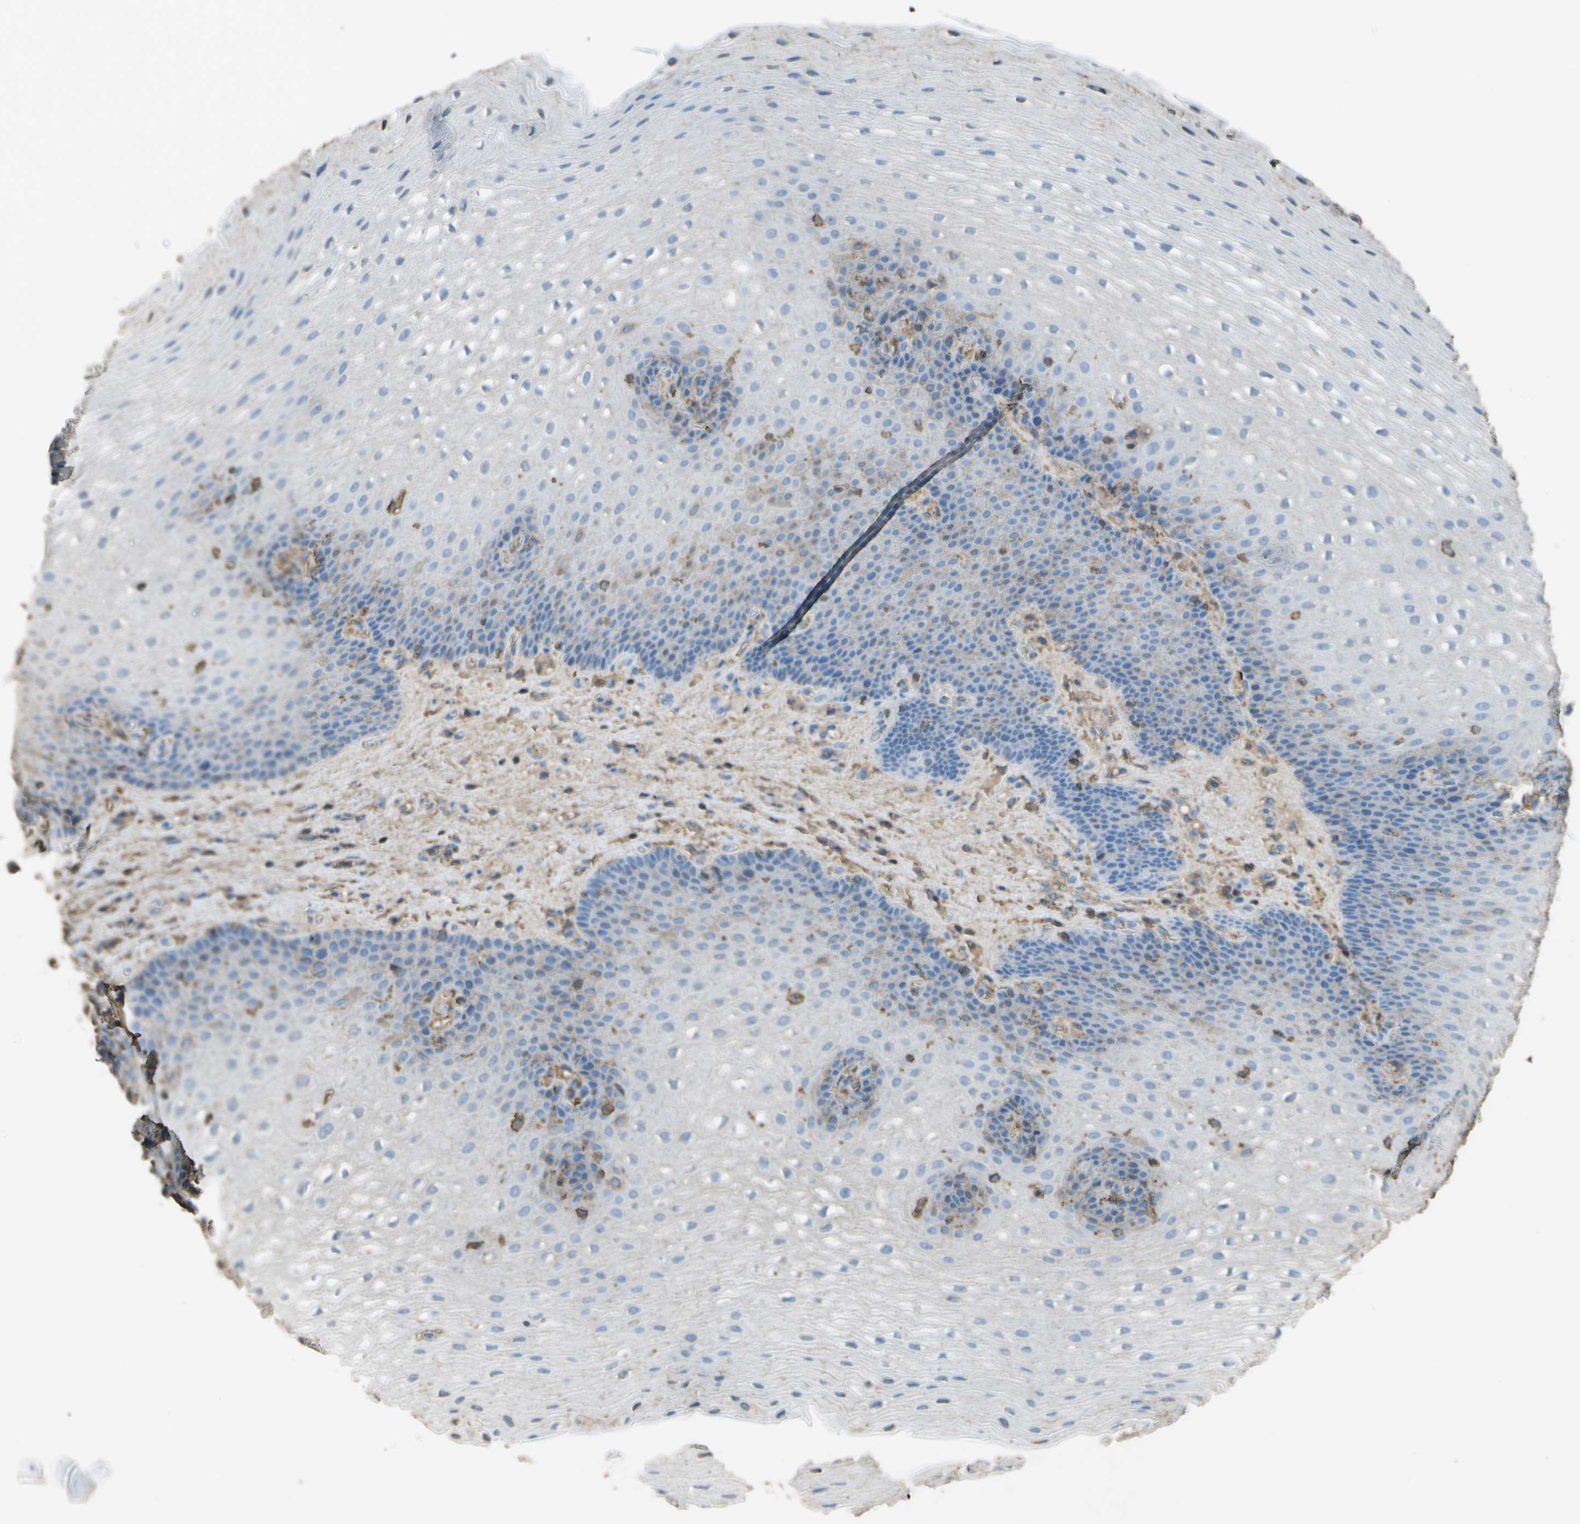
{"staining": {"intensity": "weak", "quantity": "<25%", "location": "cytoplasmic/membranous"}, "tissue": "esophagus", "cell_type": "Squamous epithelial cells", "image_type": "normal", "snomed": [{"axis": "morphology", "description": "Normal tissue, NOS"}, {"axis": "topography", "description": "Esophagus"}], "caption": "An IHC histopathology image of unremarkable esophagus is shown. There is no staining in squamous epithelial cells of esophagus. (DAB immunohistochemistry (IHC) visualized using brightfield microscopy, high magnification).", "gene": "CYP4F11", "patient": {"sex": "male", "age": 48}}